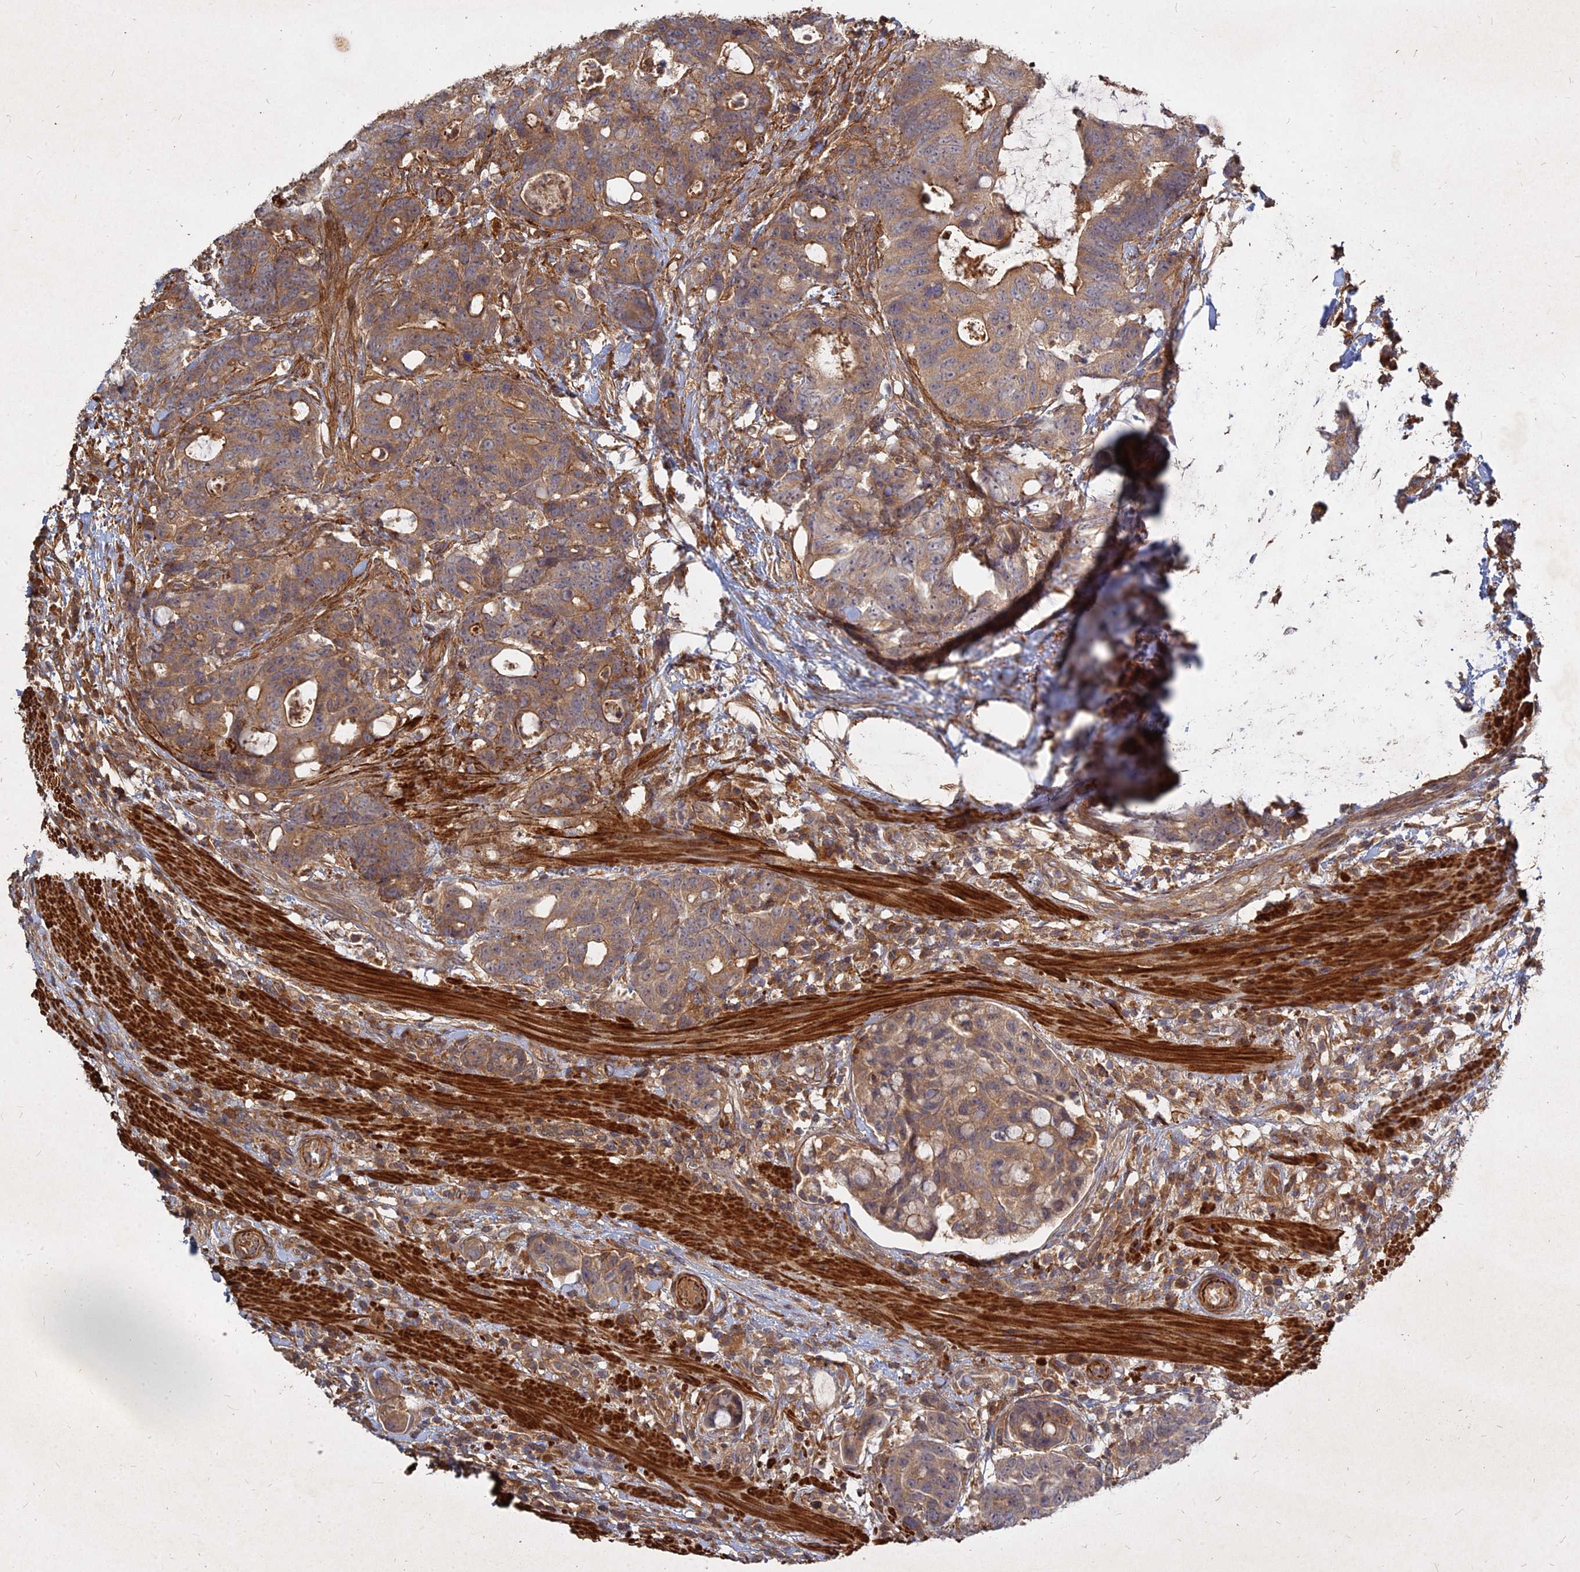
{"staining": {"intensity": "moderate", "quantity": ">75%", "location": "cytoplasmic/membranous"}, "tissue": "colorectal cancer", "cell_type": "Tumor cells", "image_type": "cancer", "snomed": [{"axis": "morphology", "description": "Adenocarcinoma, NOS"}, {"axis": "topography", "description": "Colon"}], "caption": "The image reveals a brown stain indicating the presence of a protein in the cytoplasmic/membranous of tumor cells in colorectal adenocarcinoma.", "gene": "UBE2W", "patient": {"sex": "female", "age": 82}}